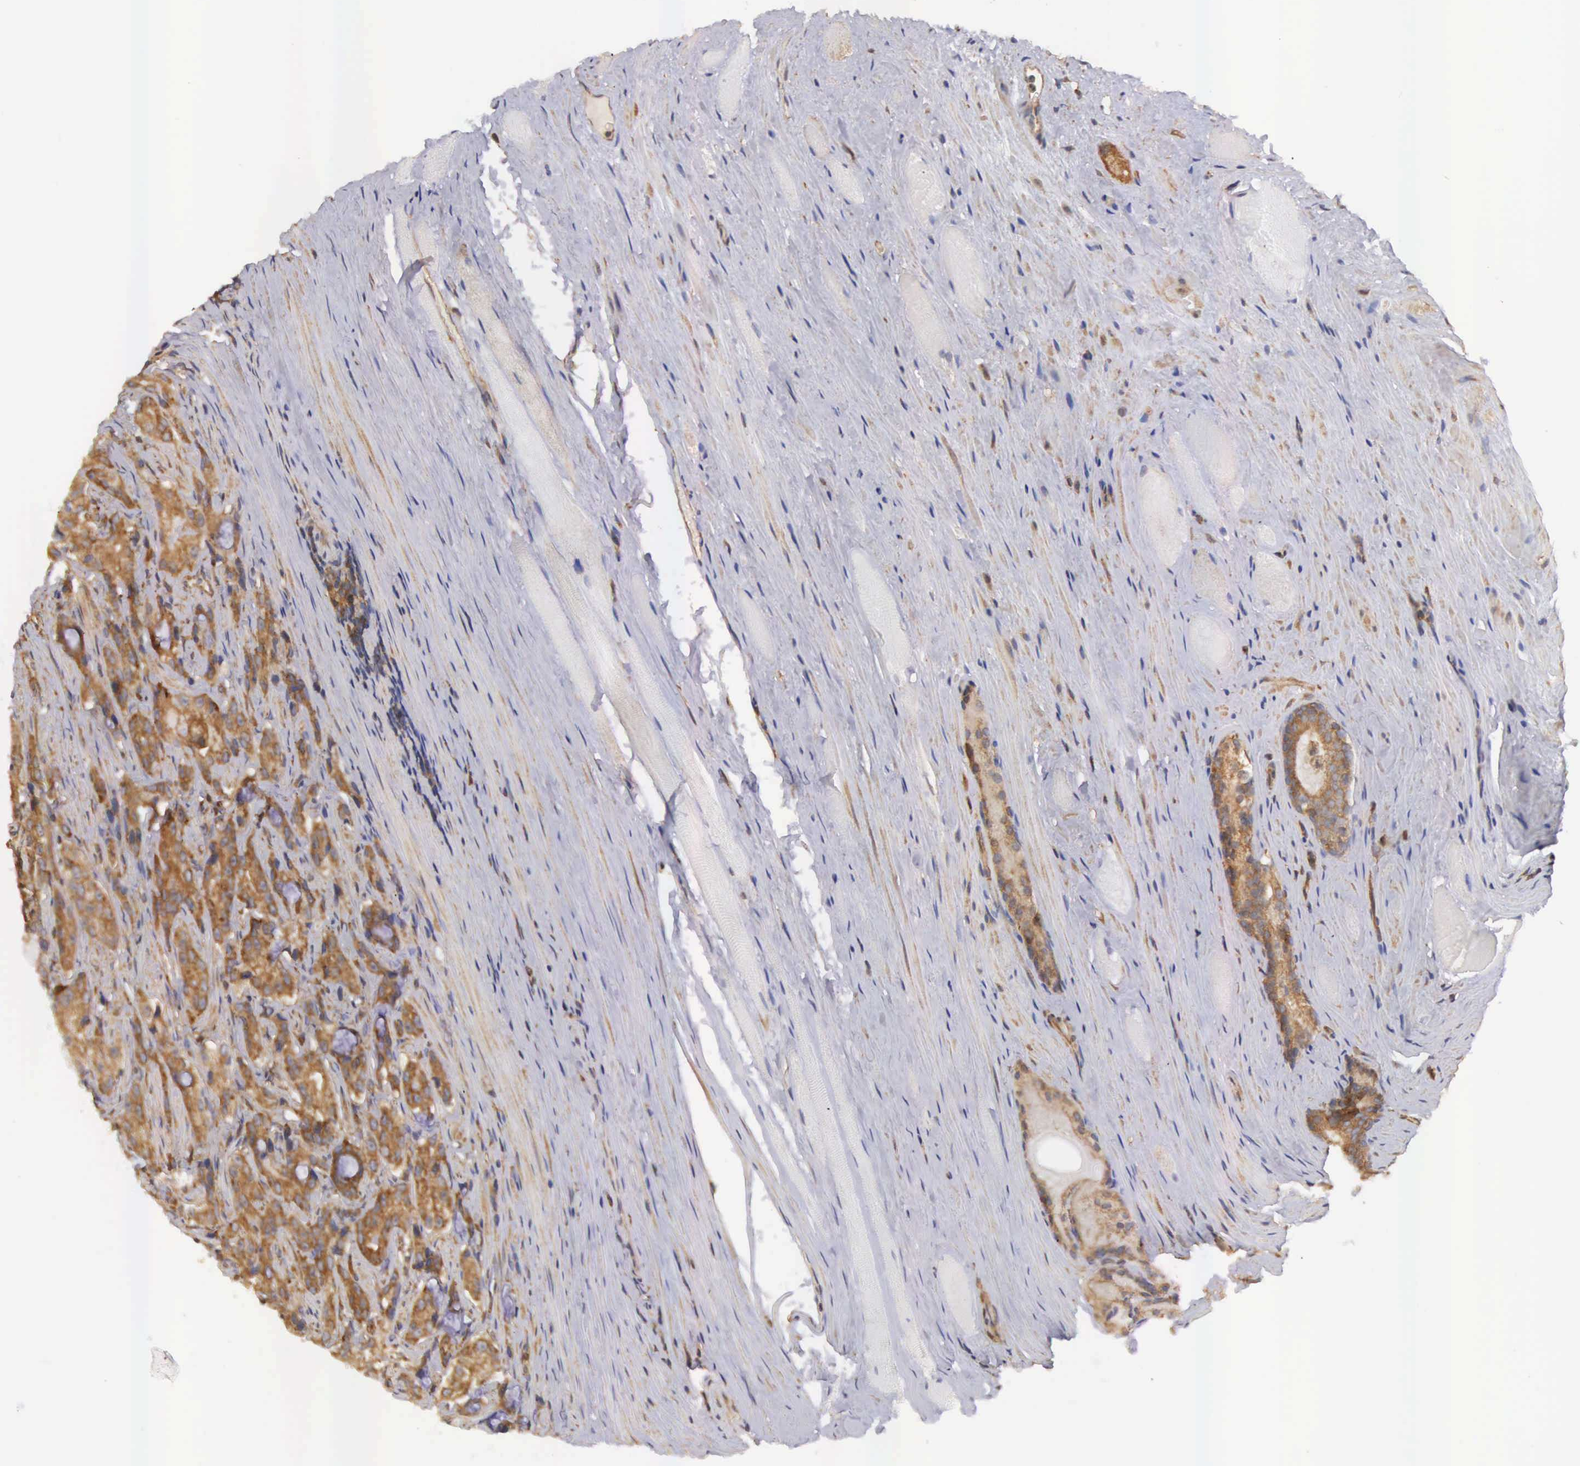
{"staining": {"intensity": "moderate", "quantity": ">75%", "location": "cytoplasmic/membranous"}, "tissue": "prostate cancer", "cell_type": "Tumor cells", "image_type": "cancer", "snomed": [{"axis": "morphology", "description": "Adenocarcinoma, Medium grade"}, {"axis": "topography", "description": "Prostate"}], "caption": "Immunohistochemistry histopathology image of neoplastic tissue: human prostate medium-grade adenocarcinoma stained using immunohistochemistry displays medium levels of moderate protein expression localized specifically in the cytoplasmic/membranous of tumor cells, appearing as a cytoplasmic/membranous brown color.", "gene": "DHRS1", "patient": {"sex": "male", "age": 72}}